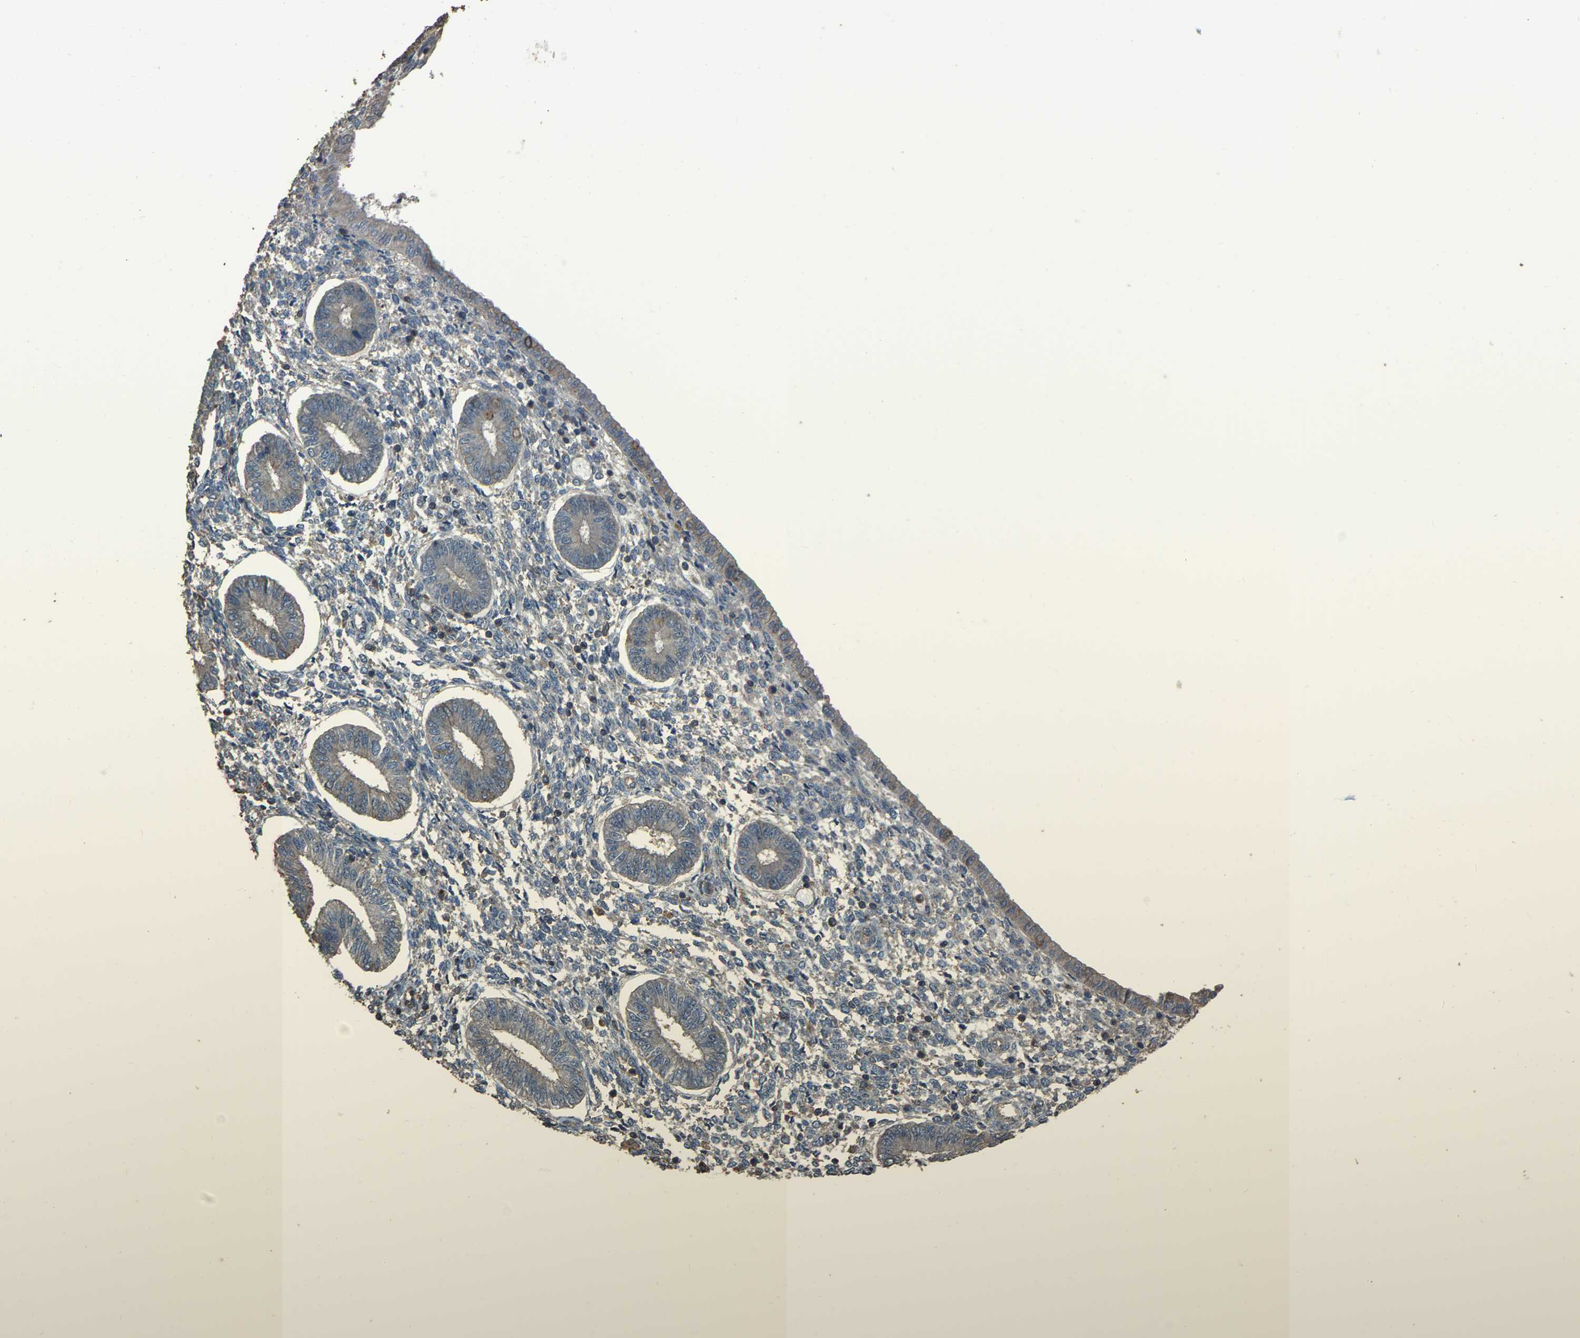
{"staining": {"intensity": "weak", "quantity": "25%-75%", "location": "cytoplasmic/membranous"}, "tissue": "endometrium", "cell_type": "Cells in endometrial stroma", "image_type": "normal", "snomed": [{"axis": "morphology", "description": "Normal tissue, NOS"}, {"axis": "topography", "description": "Endometrium"}], "caption": "Unremarkable endometrium demonstrates weak cytoplasmic/membranous staining in about 25%-75% of cells in endometrial stroma, visualized by immunohistochemistry. Using DAB (3,3'-diaminobenzidine) (brown) and hematoxylin (blue) stains, captured at high magnification using brightfield microscopy.", "gene": "SLC4A2", "patient": {"sex": "female", "age": 50}}